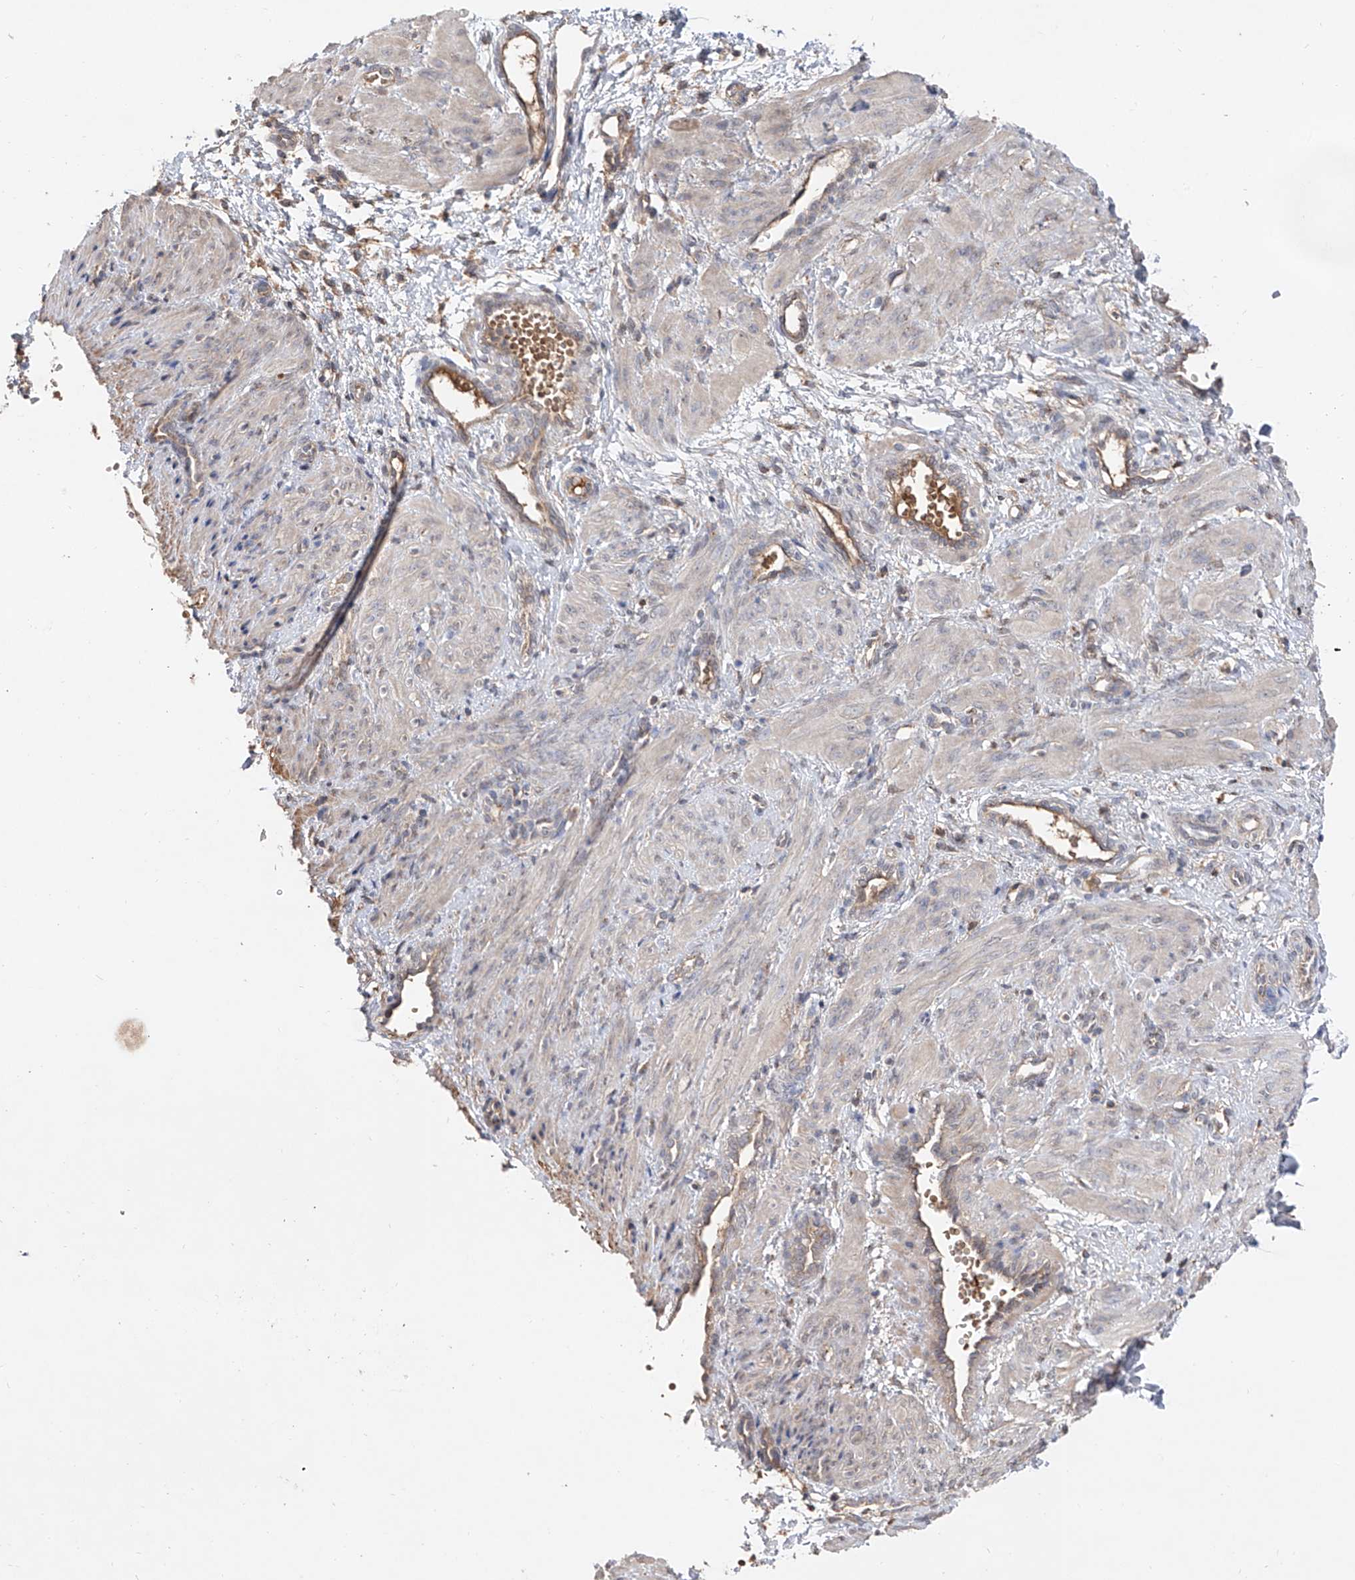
{"staining": {"intensity": "negative", "quantity": "none", "location": "none"}, "tissue": "smooth muscle", "cell_type": "Smooth muscle cells", "image_type": "normal", "snomed": [{"axis": "morphology", "description": "Normal tissue, NOS"}, {"axis": "topography", "description": "Endometrium"}], "caption": "This is a micrograph of IHC staining of benign smooth muscle, which shows no staining in smooth muscle cells.", "gene": "EDN1", "patient": {"sex": "female", "age": 33}}